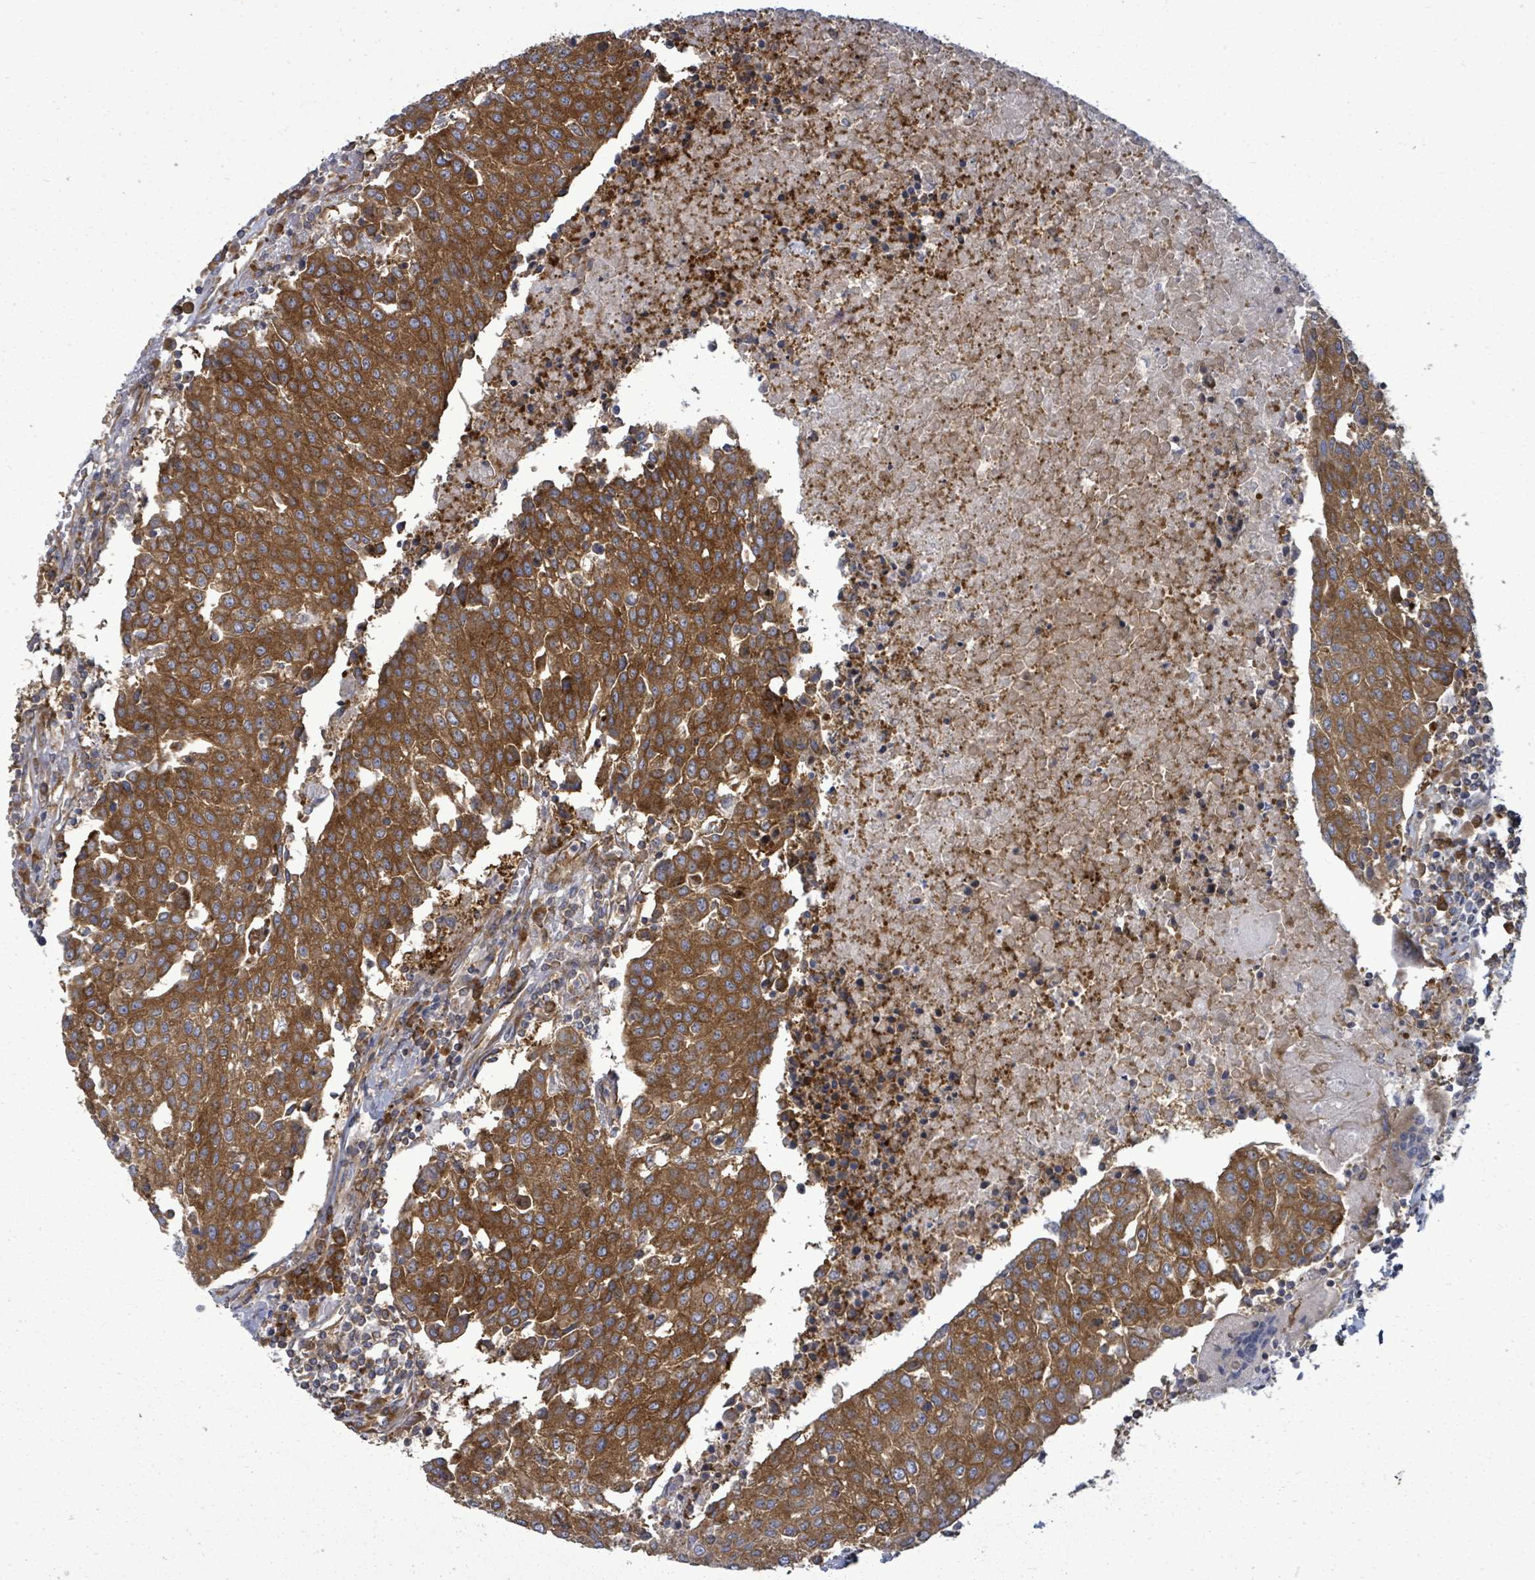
{"staining": {"intensity": "strong", "quantity": ">75%", "location": "cytoplasmic/membranous"}, "tissue": "urothelial cancer", "cell_type": "Tumor cells", "image_type": "cancer", "snomed": [{"axis": "morphology", "description": "Urothelial carcinoma, High grade"}, {"axis": "topography", "description": "Urinary bladder"}], "caption": "This is a micrograph of immunohistochemistry (IHC) staining of urothelial cancer, which shows strong positivity in the cytoplasmic/membranous of tumor cells.", "gene": "EIF3C", "patient": {"sex": "female", "age": 85}}